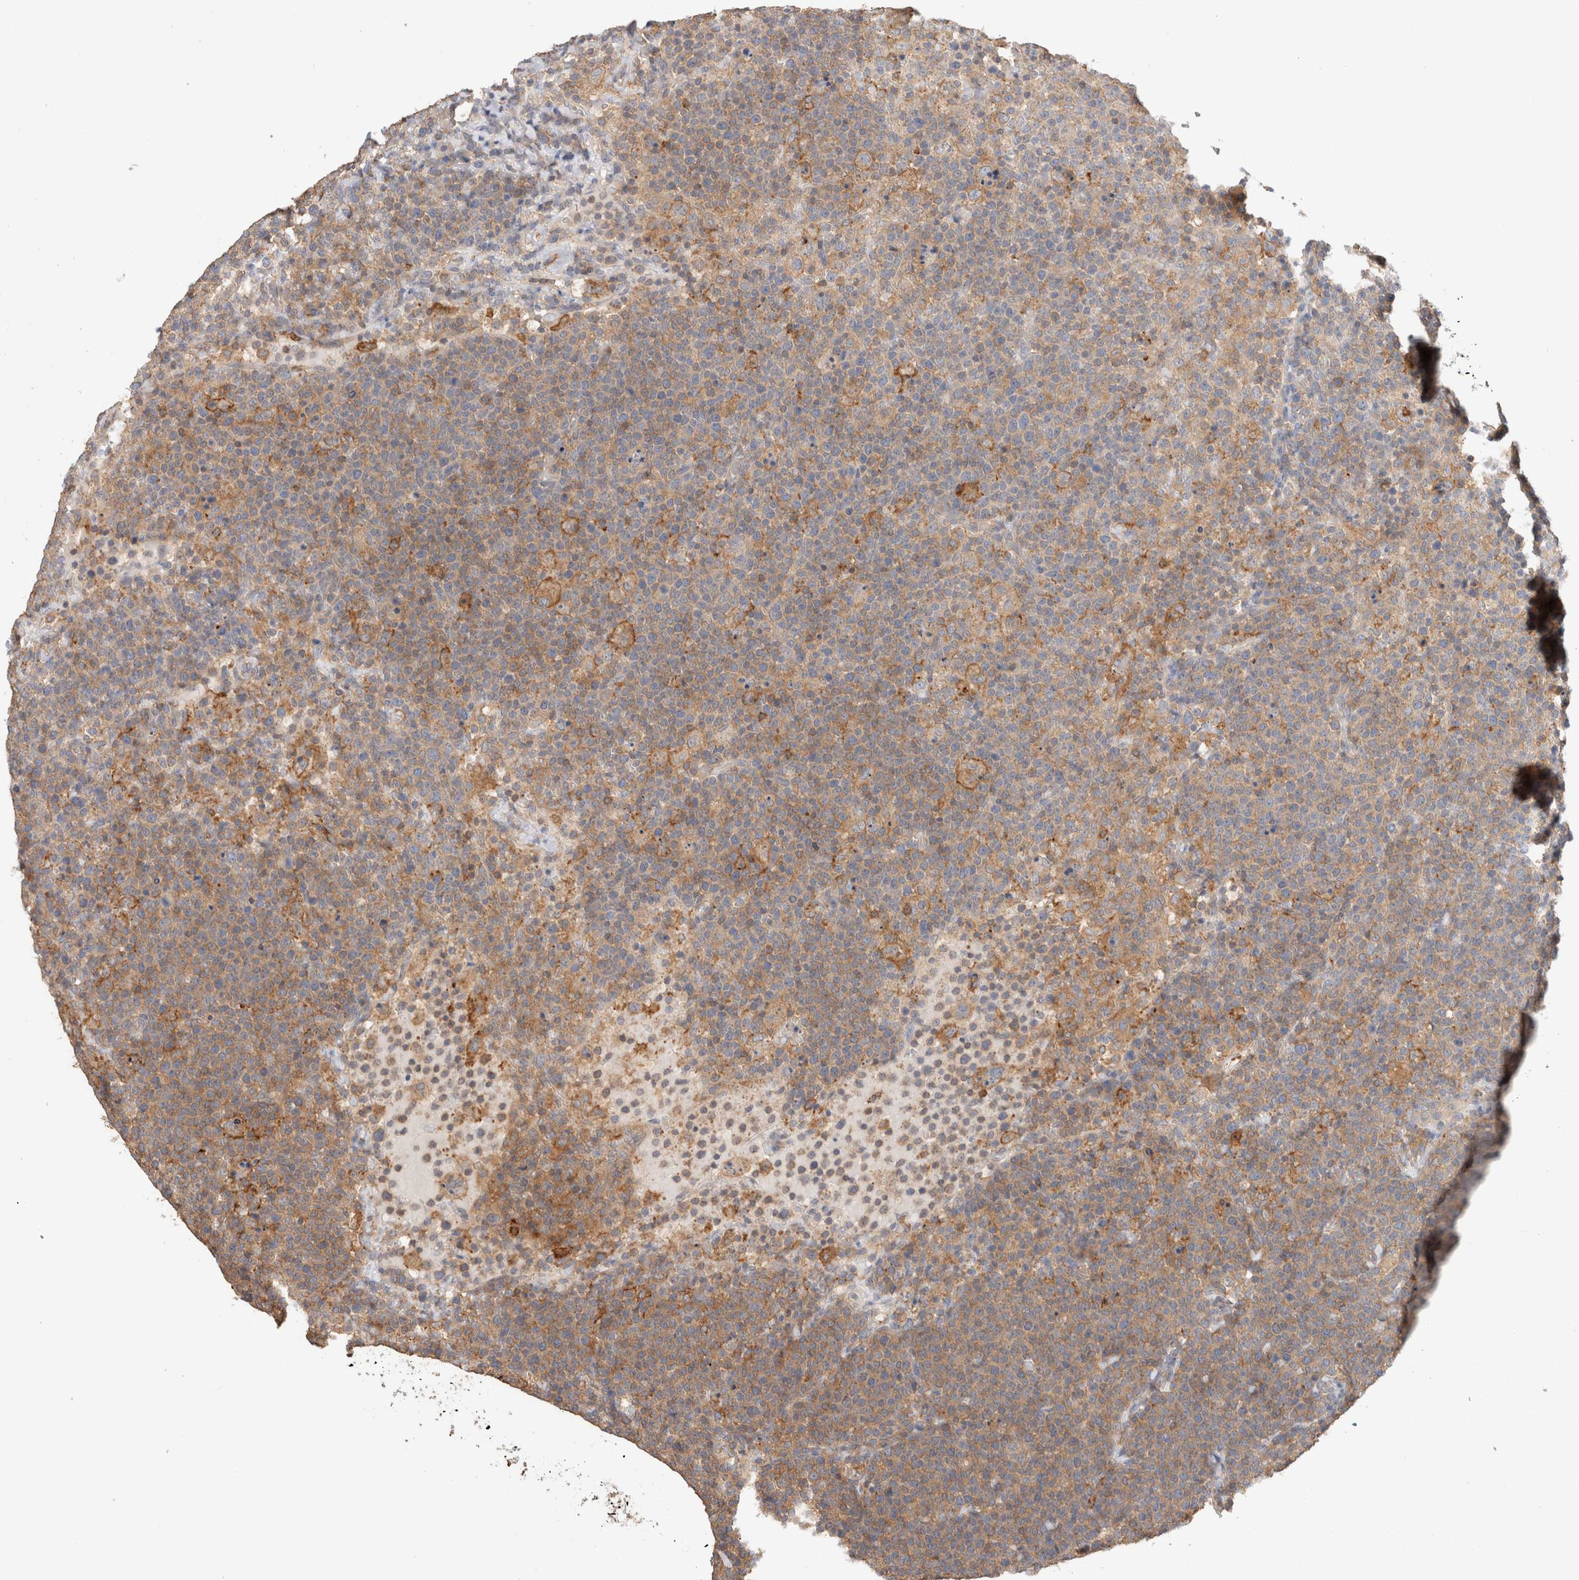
{"staining": {"intensity": "moderate", "quantity": "25%-75%", "location": "cytoplasmic/membranous"}, "tissue": "lymphoma", "cell_type": "Tumor cells", "image_type": "cancer", "snomed": [{"axis": "morphology", "description": "Malignant lymphoma, non-Hodgkin's type, High grade"}, {"axis": "topography", "description": "Lymph node"}], "caption": "Brown immunohistochemical staining in malignant lymphoma, non-Hodgkin's type (high-grade) reveals moderate cytoplasmic/membranous expression in about 25%-75% of tumor cells.", "gene": "CFAP418", "patient": {"sex": "male", "age": 61}}